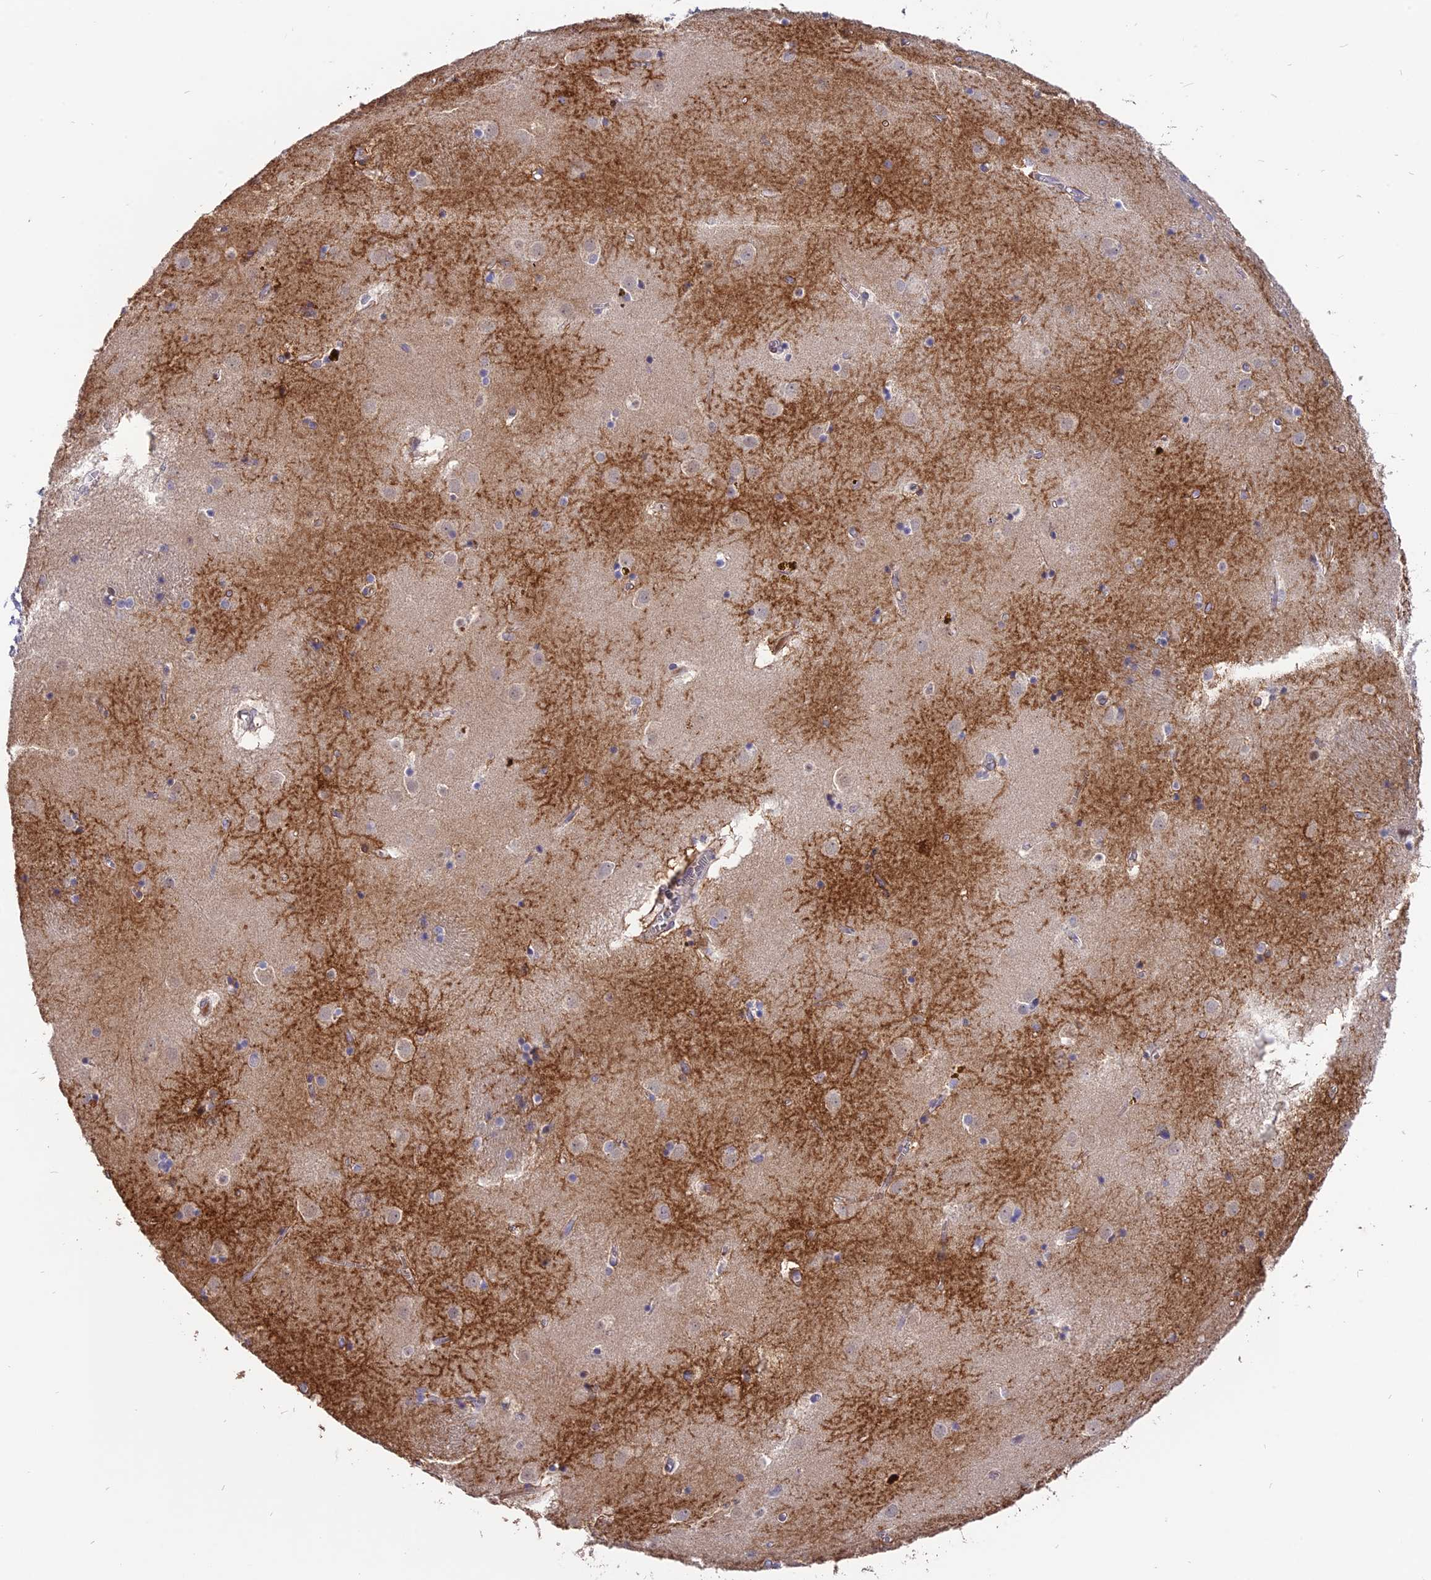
{"staining": {"intensity": "moderate", "quantity": "<25%", "location": "cytoplasmic/membranous"}, "tissue": "caudate", "cell_type": "Glial cells", "image_type": "normal", "snomed": [{"axis": "morphology", "description": "Normal tissue, NOS"}, {"axis": "topography", "description": "Lateral ventricle wall"}], "caption": "DAB immunohistochemical staining of unremarkable human caudate demonstrates moderate cytoplasmic/membranous protein staining in about <25% of glial cells.", "gene": "TMEM263", "patient": {"sex": "male", "age": 70}}